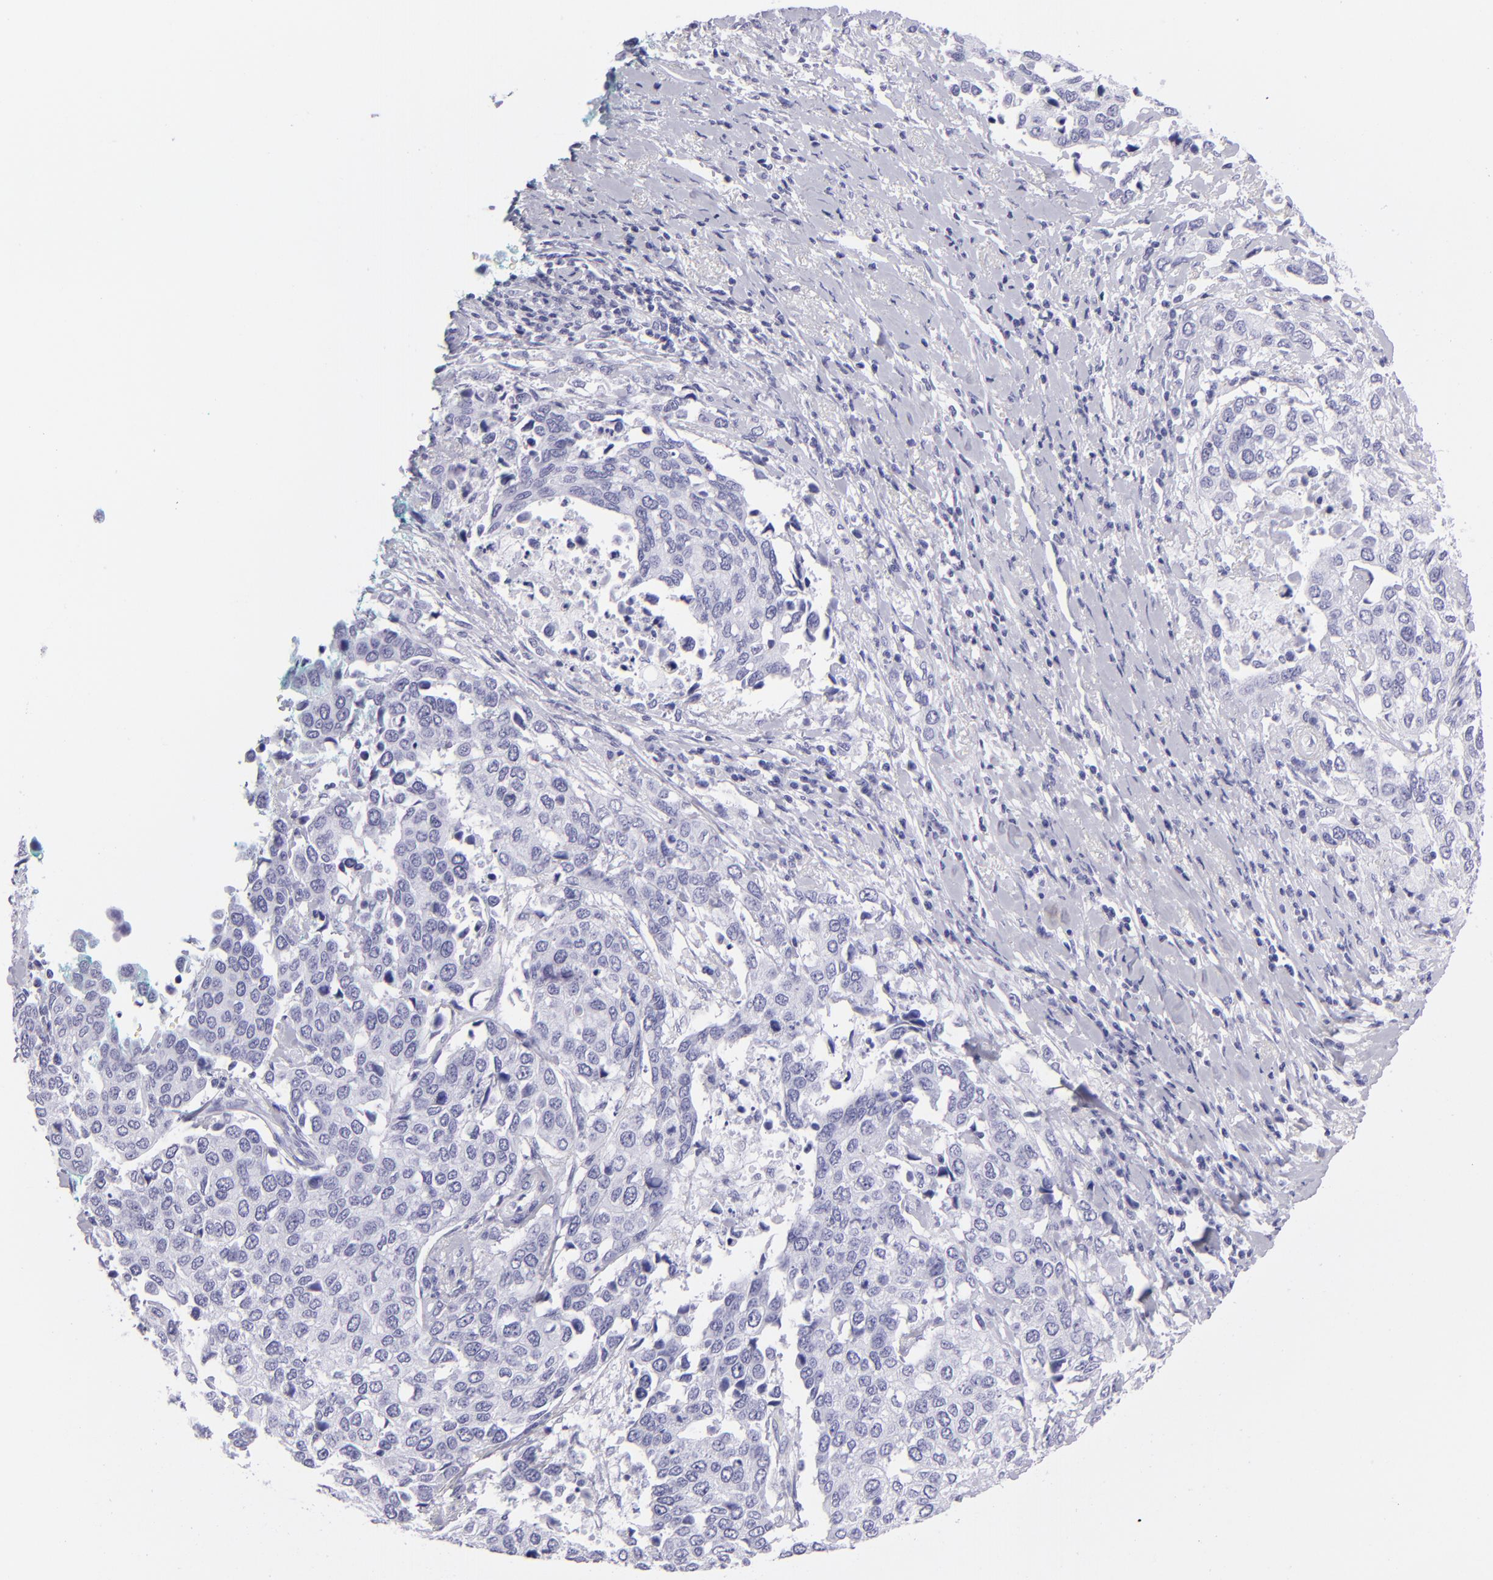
{"staining": {"intensity": "negative", "quantity": "none", "location": "none"}, "tissue": "cervical cancer", "cell_type": "Tumor cells", "image_type": "cancer", "snomed": [{"axis": "morphology", "description": "Squamous cell carcinoma, NOS"}, {"axis": "topography", "description": "Cervix"}], "caption": "IHC photomicrograph of human cervical squamous cell carcinoma stained for a protein (brown), which exhibits no staining in tumor cells.", "gene": "PVALB", "patient": {"sex": "female", "age": 54}}